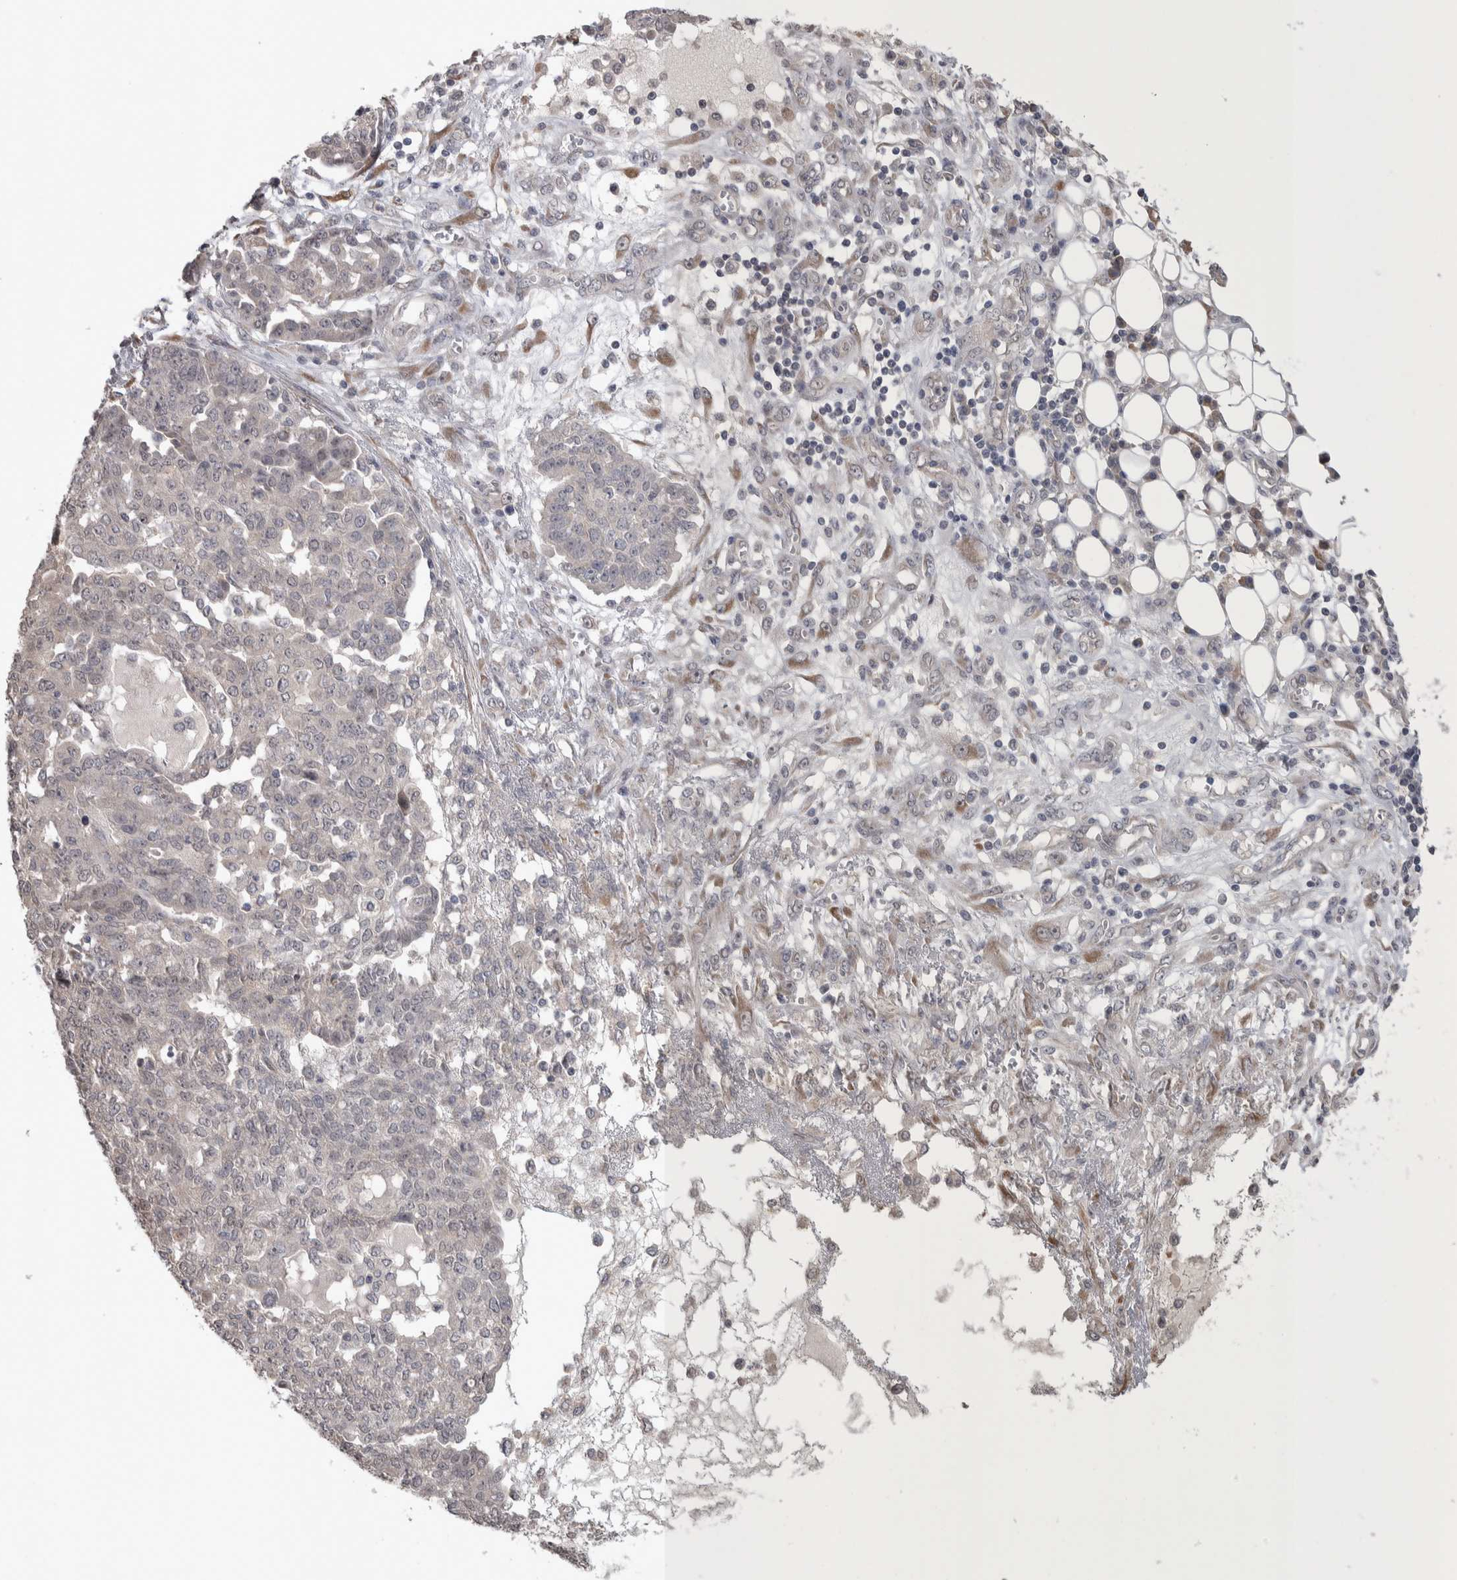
{"staining": {"intensity": "negative", "quantity": "none", "location": "none"}, "tissue": "ovarian cancer", "cell_type": "Tumor cells", "image_type": "cancer", "snomed": [{"axis": "morphology", "description": "Cystadenocarcinoma, serous, NOS"}, {"axis": "topography", "description": "Soft tissue"}, {"axis": "topography", "description": "Ovary"}], "caption": "DAB (3,3'-diaminobenzidine) immunohistochemical staining of human ovarian serous cystadenocarcinoma displays no significant staining in tumor cells.", "gene": "CUL2", "patient": {"sex": "female", "age": 57}}